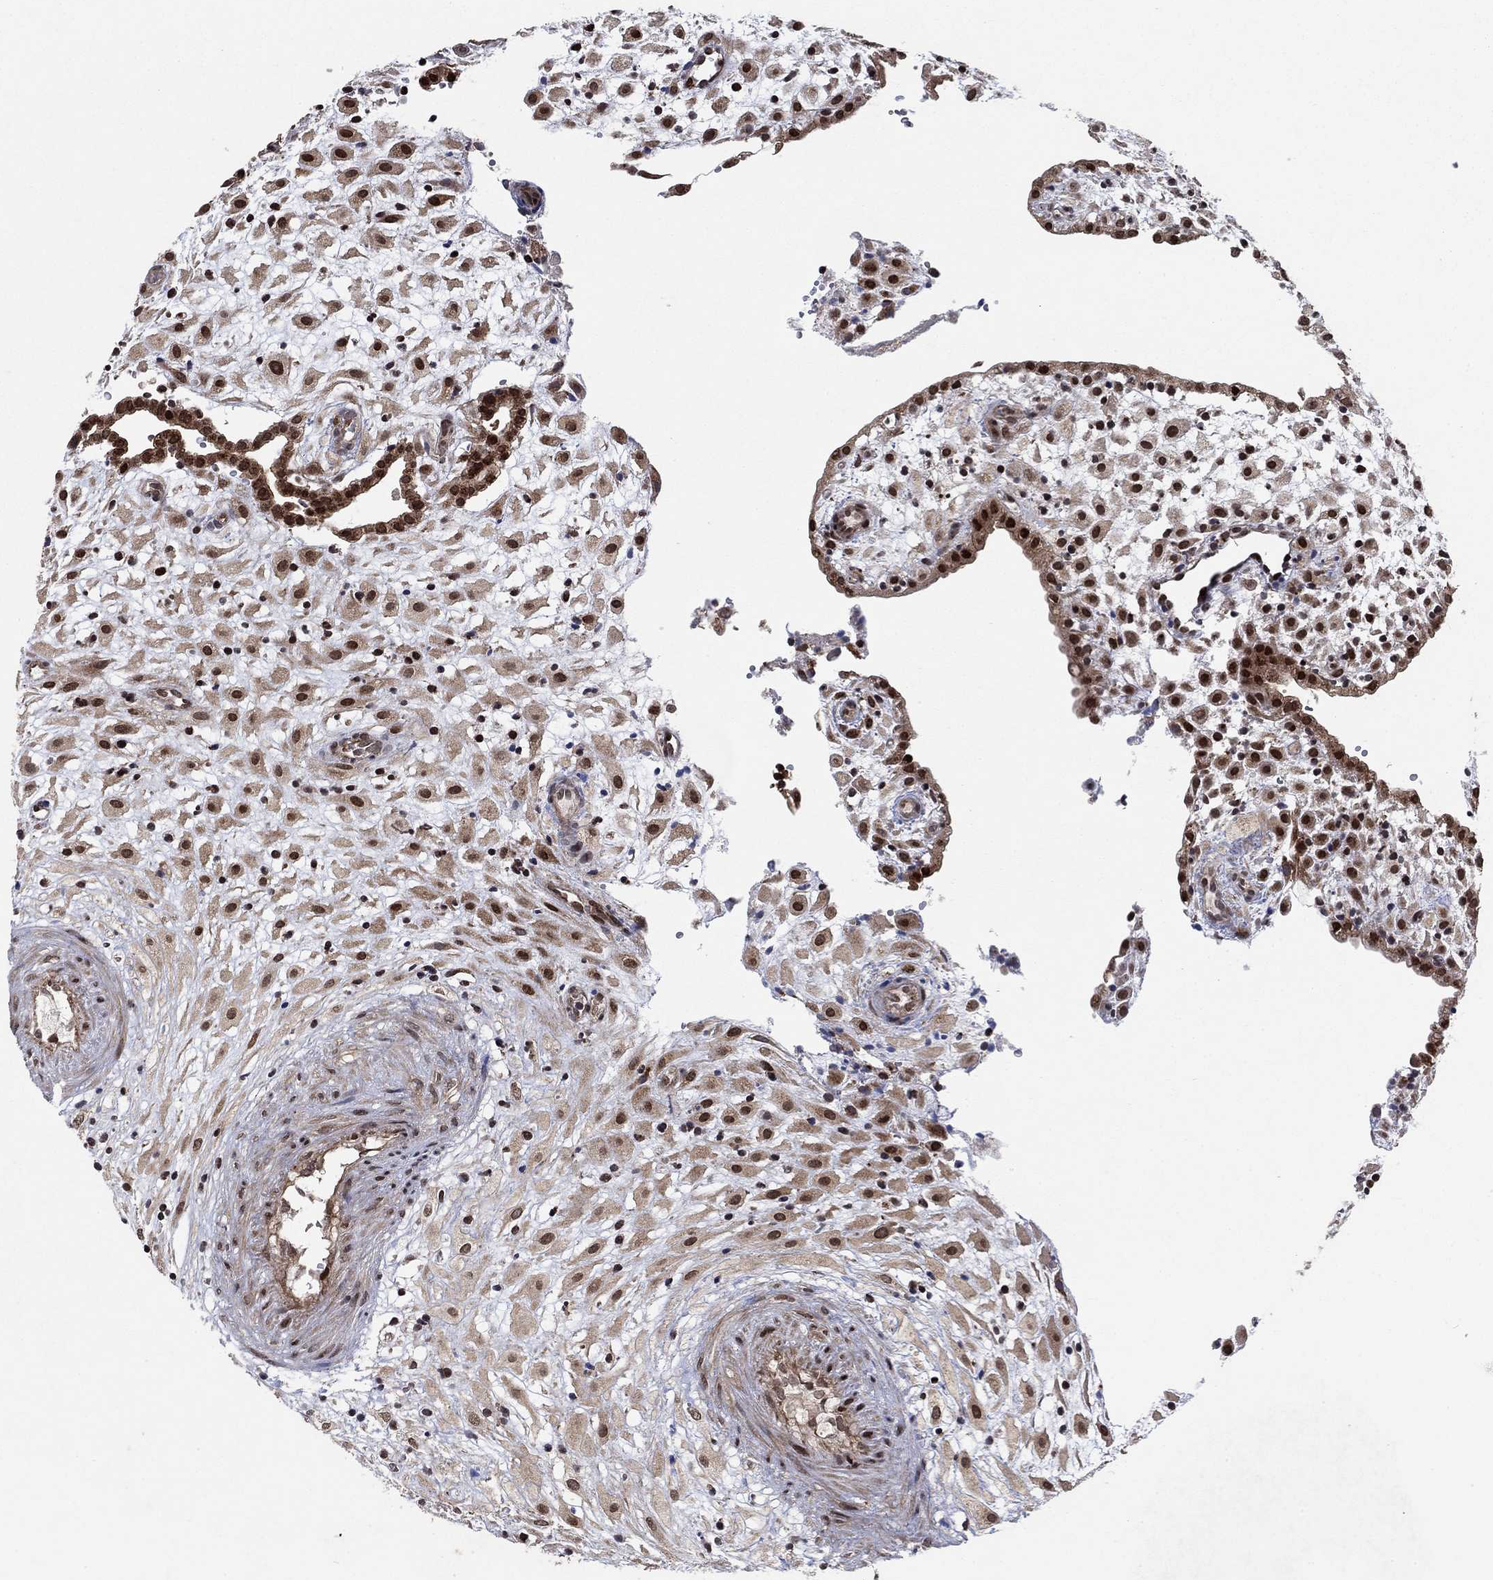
{"staining": {"intensity": "strong", "quantity": "25%-75%", "location": "nuclear"}, "tissue": "placenta", "cell_type": "Decidual cells", "image_type": "normal", "snomed": [{"axis": "morphology", "description": "Normal tissue, NOS"}, {"axis": "topography", "description": "Placenta"}], "caption": "A brown stain labels strong nuclear staining of a protein in decidual cells of benign placenta. The staining was performed using DAB (3,3'-diaminobenzidine) to visualize the protein expression in brown, while the nuclei were stained in blue with hematoxylin (Magnification: 20x).", "gene": "PRICKLE4", "patient": {"sex": "female", "age": 24}}